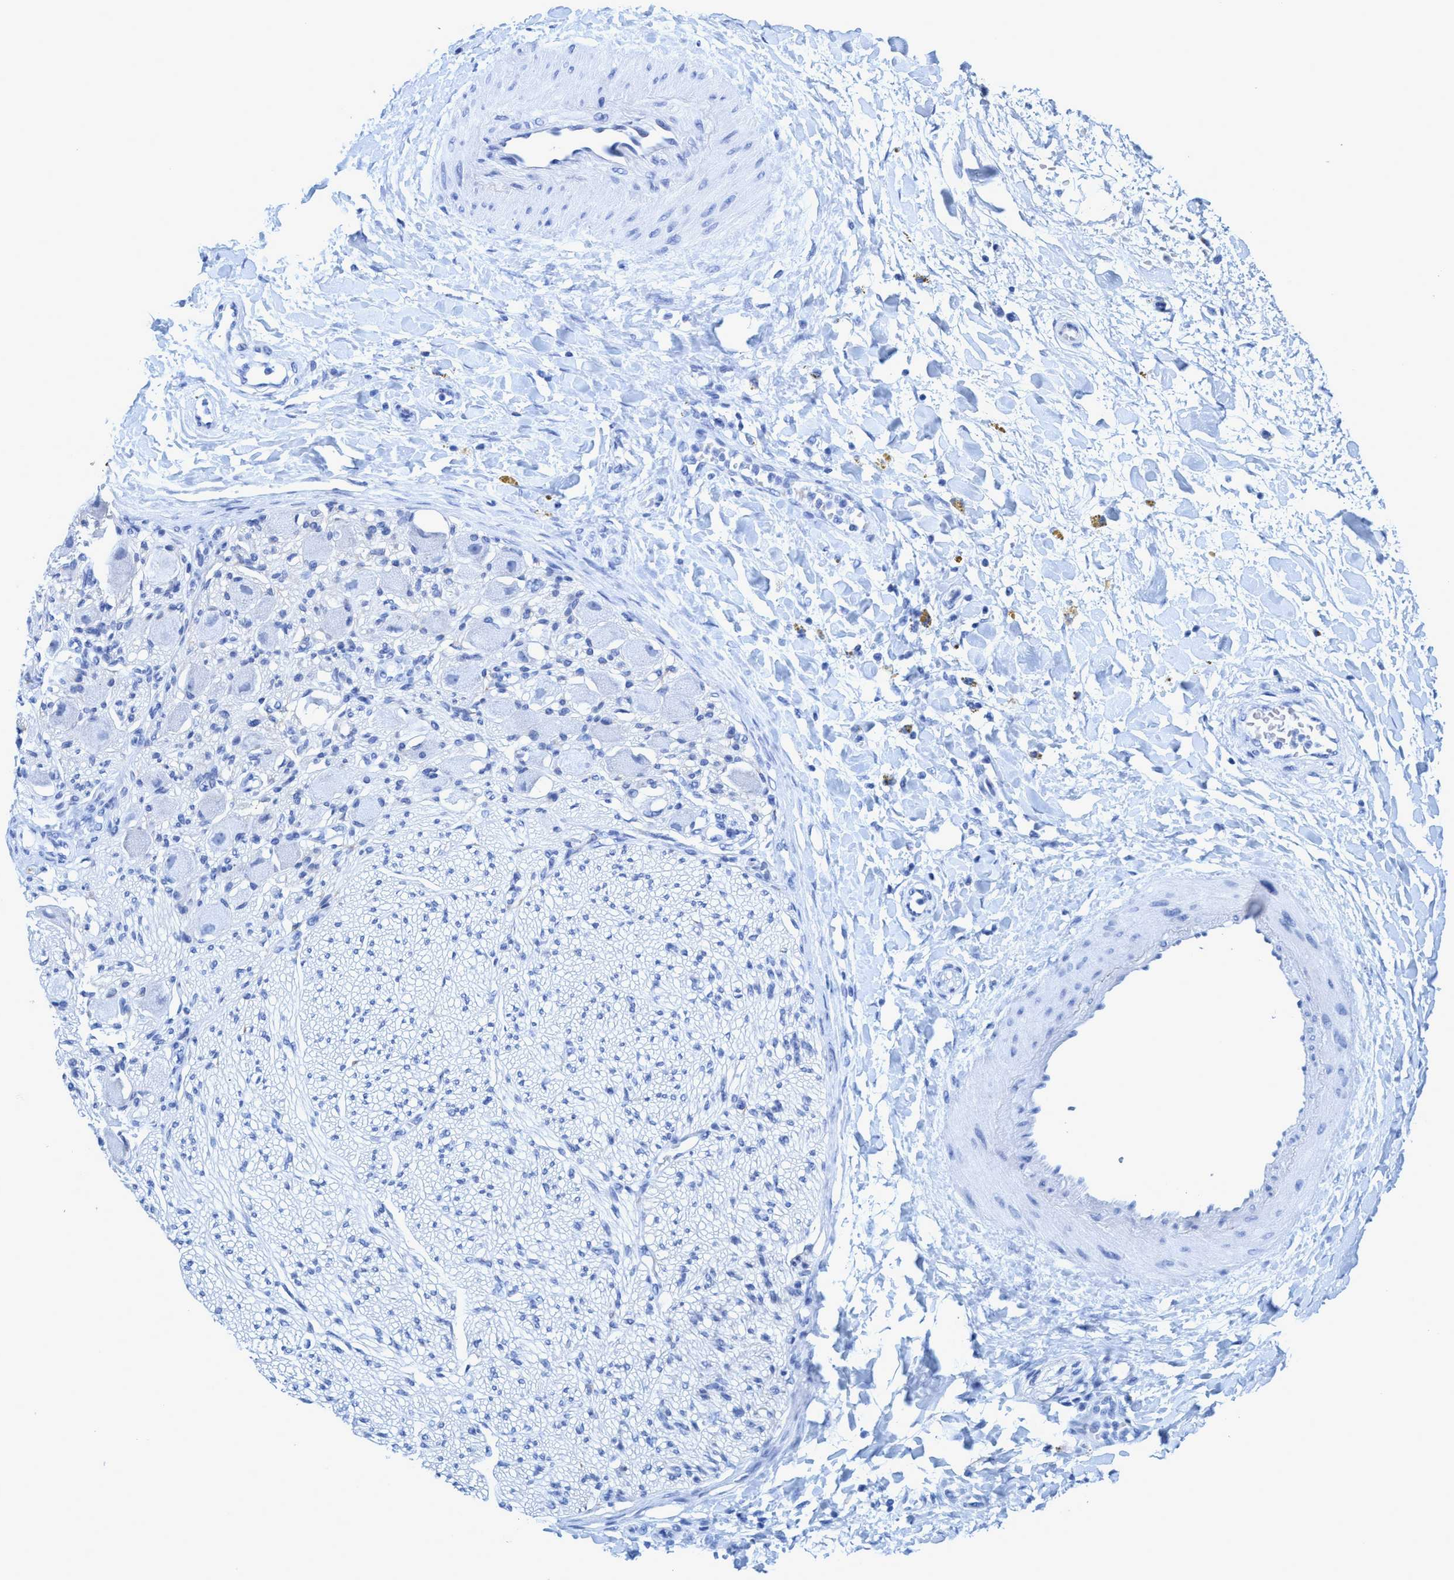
{"staining": {"intensity": "negative", "quantity": "none", "location": "none"}, "tissue": "adipose tissue", "cell_type": "Adipocytes", "image_type": "normal", "snomed": [{"axis": "morphology", "description": "Normal tissue, NOS"}, {"axis": "topography", "description": "Kidney"}, {"axis": "topography", "description": "Peripheral nerve tissue"}], "caption": "IHC histopathology image of benign adipose tissue: human adipose tissue stained with DAB exhibits no significant protein expression in adipocytes.", "gene": "PLPPR1", "patient": {"sex": "male", "age": 7}}